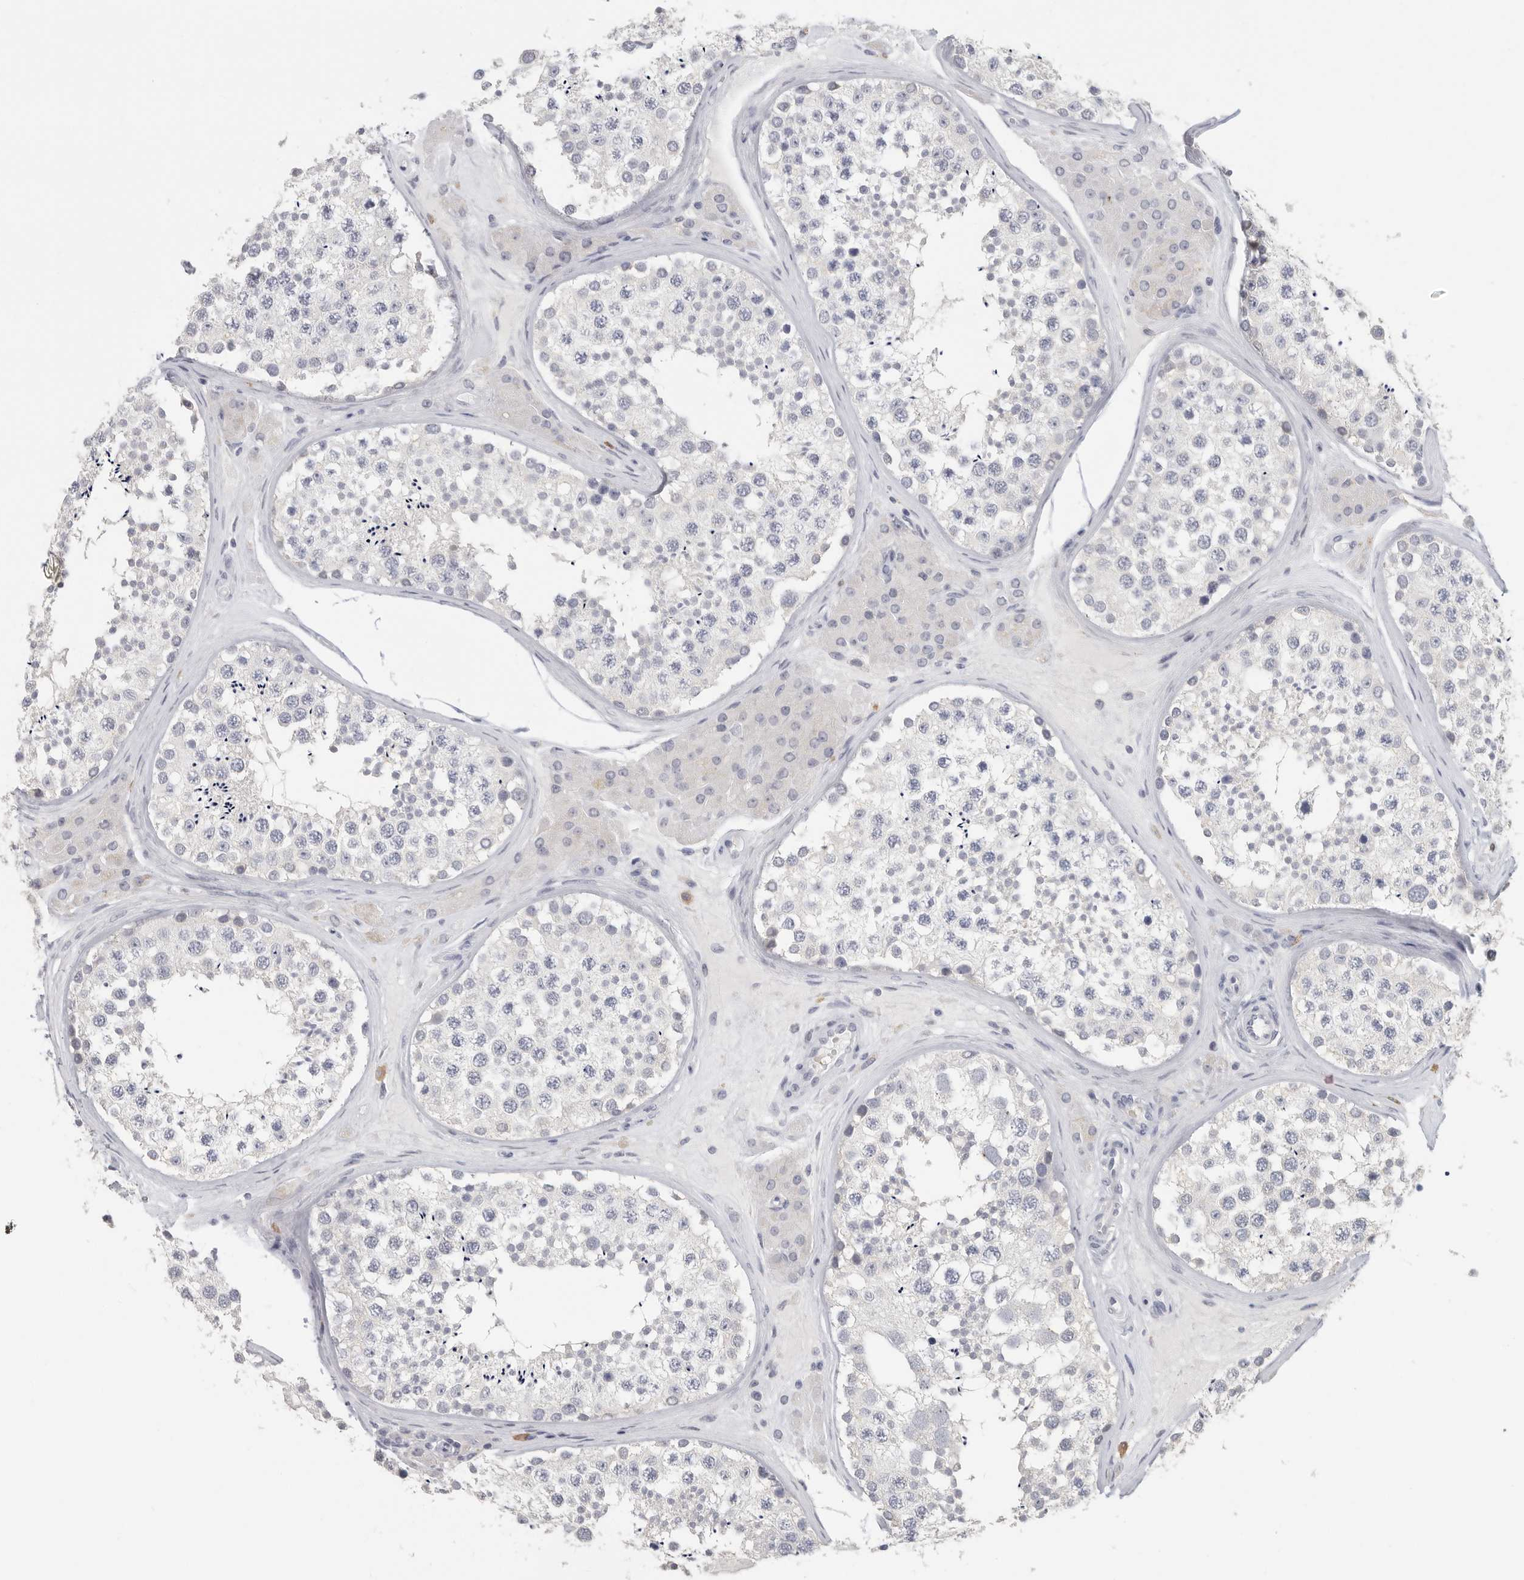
{"staining": {"intensity": "negative", "quantity": "none", "location": "none"}, "tissue": "testis", "cell_type": "Cells in seminiferous ducts", "image_type": "normal", "snomed": [{"axis": "morphology", "description": "Normal tissue, NOS"}, {"axis": "topography", "description": "Testis"}], "caption": "Immunohistochemical staining of unremarkable testis demonstrates no significant expression in cells in seminiferous ducts.", "gene": "DNAJC11", "patient": {"sex": "male", "age": 46}}